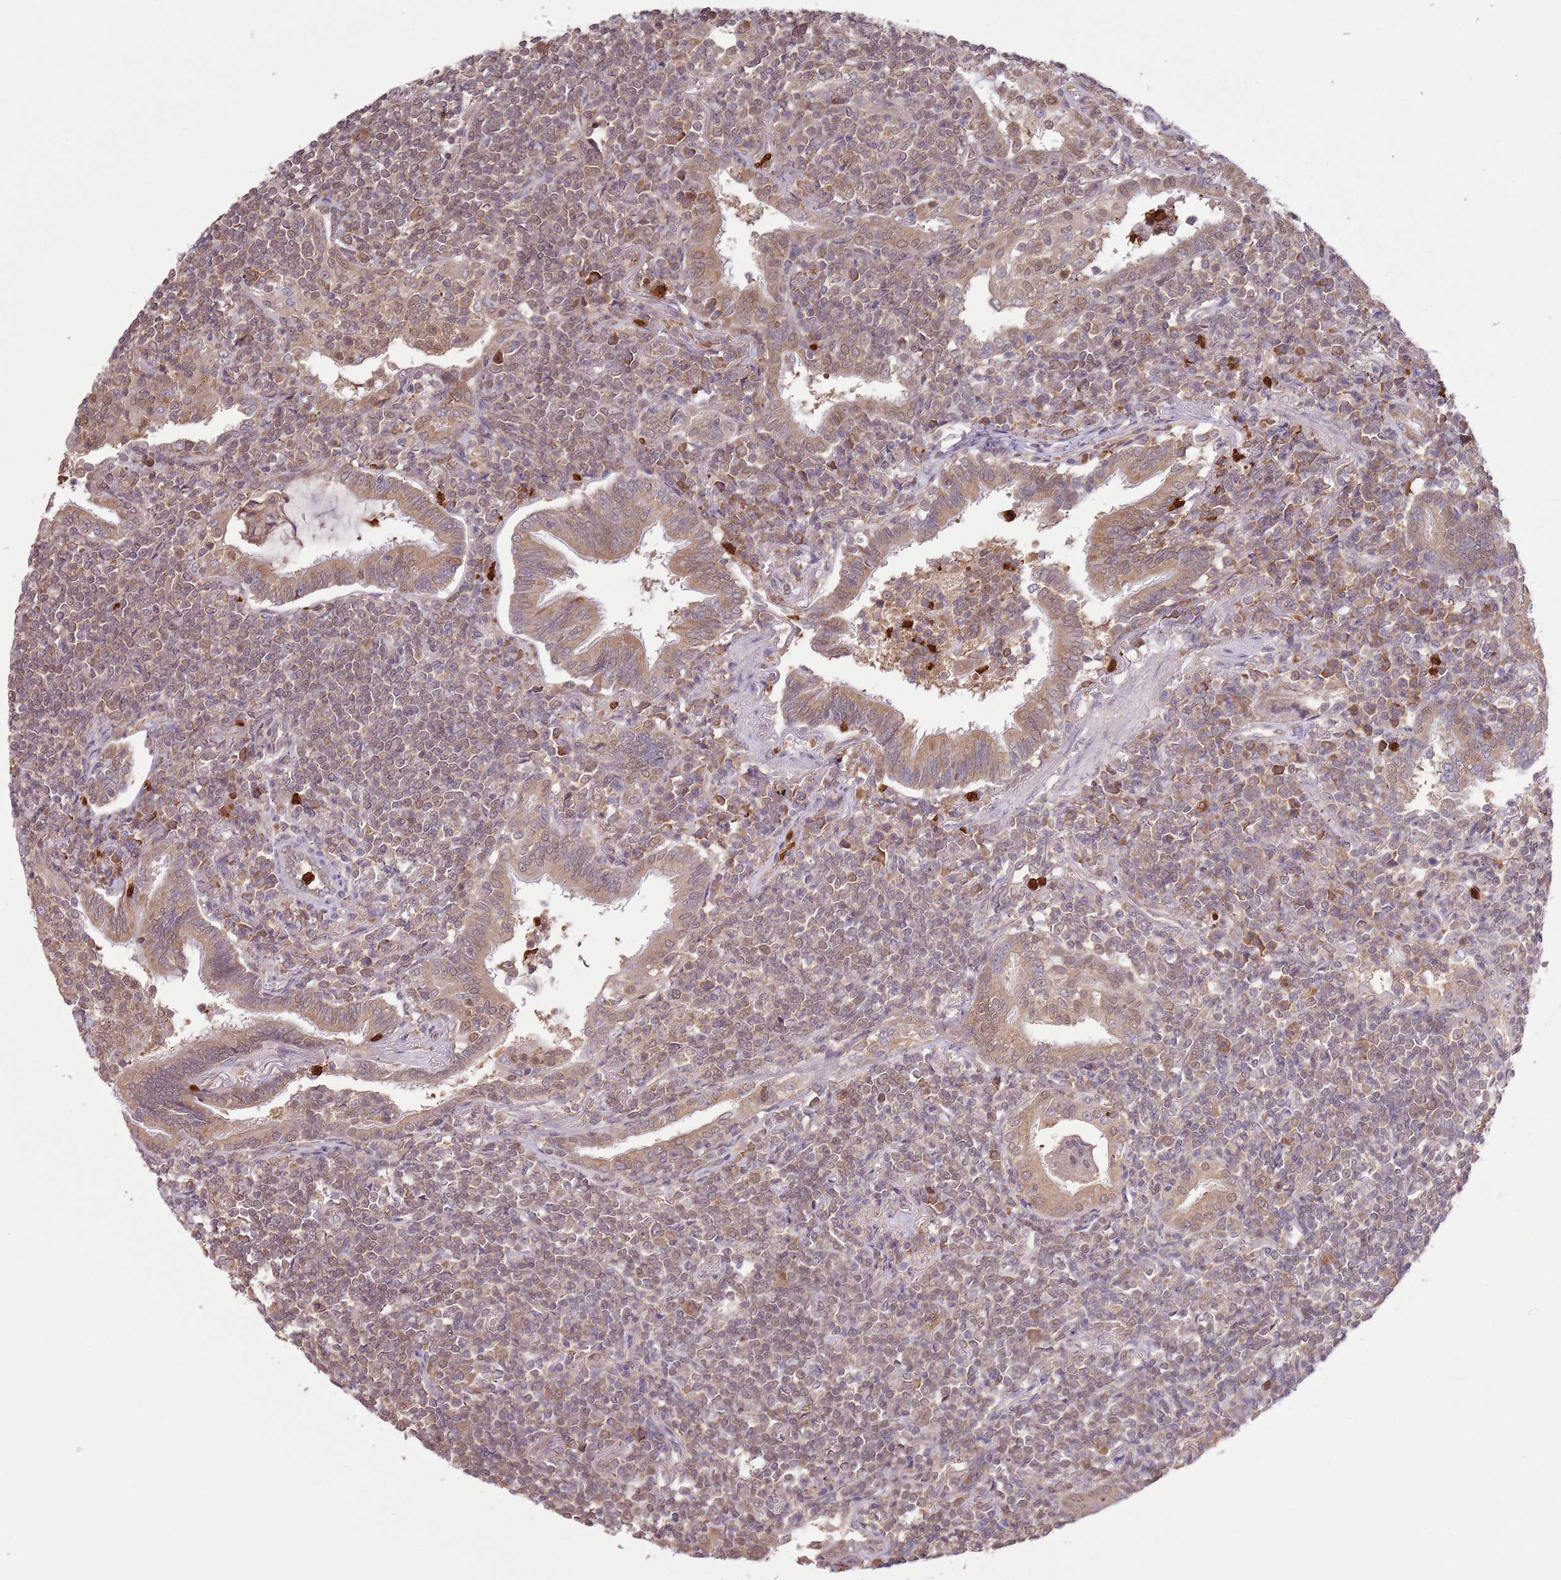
{"staining": {"intensity": "weak", "quantity": "25%-75%", "location": "nuclear"}, "tissue": "lymphoma", "cell_type": "Tumor cells", "image_type": "cancer", "snomed": [{"axis": "morphology", "description": "Malignant lymphoma, non-Hodgkin's type, Low grade"}, {"axis": "topography", "description": "Lung"}], "caption": "This histopathology image demonstrates immunohistochemistry staining of human malignant lymphoma, non-Hodgkin's type (low-grade), with low weak nuclear expression in approximately 25%-75% of tumor cells.", "gene": "AMIGO1", "patient": {"sex": "female", "age": 71}}